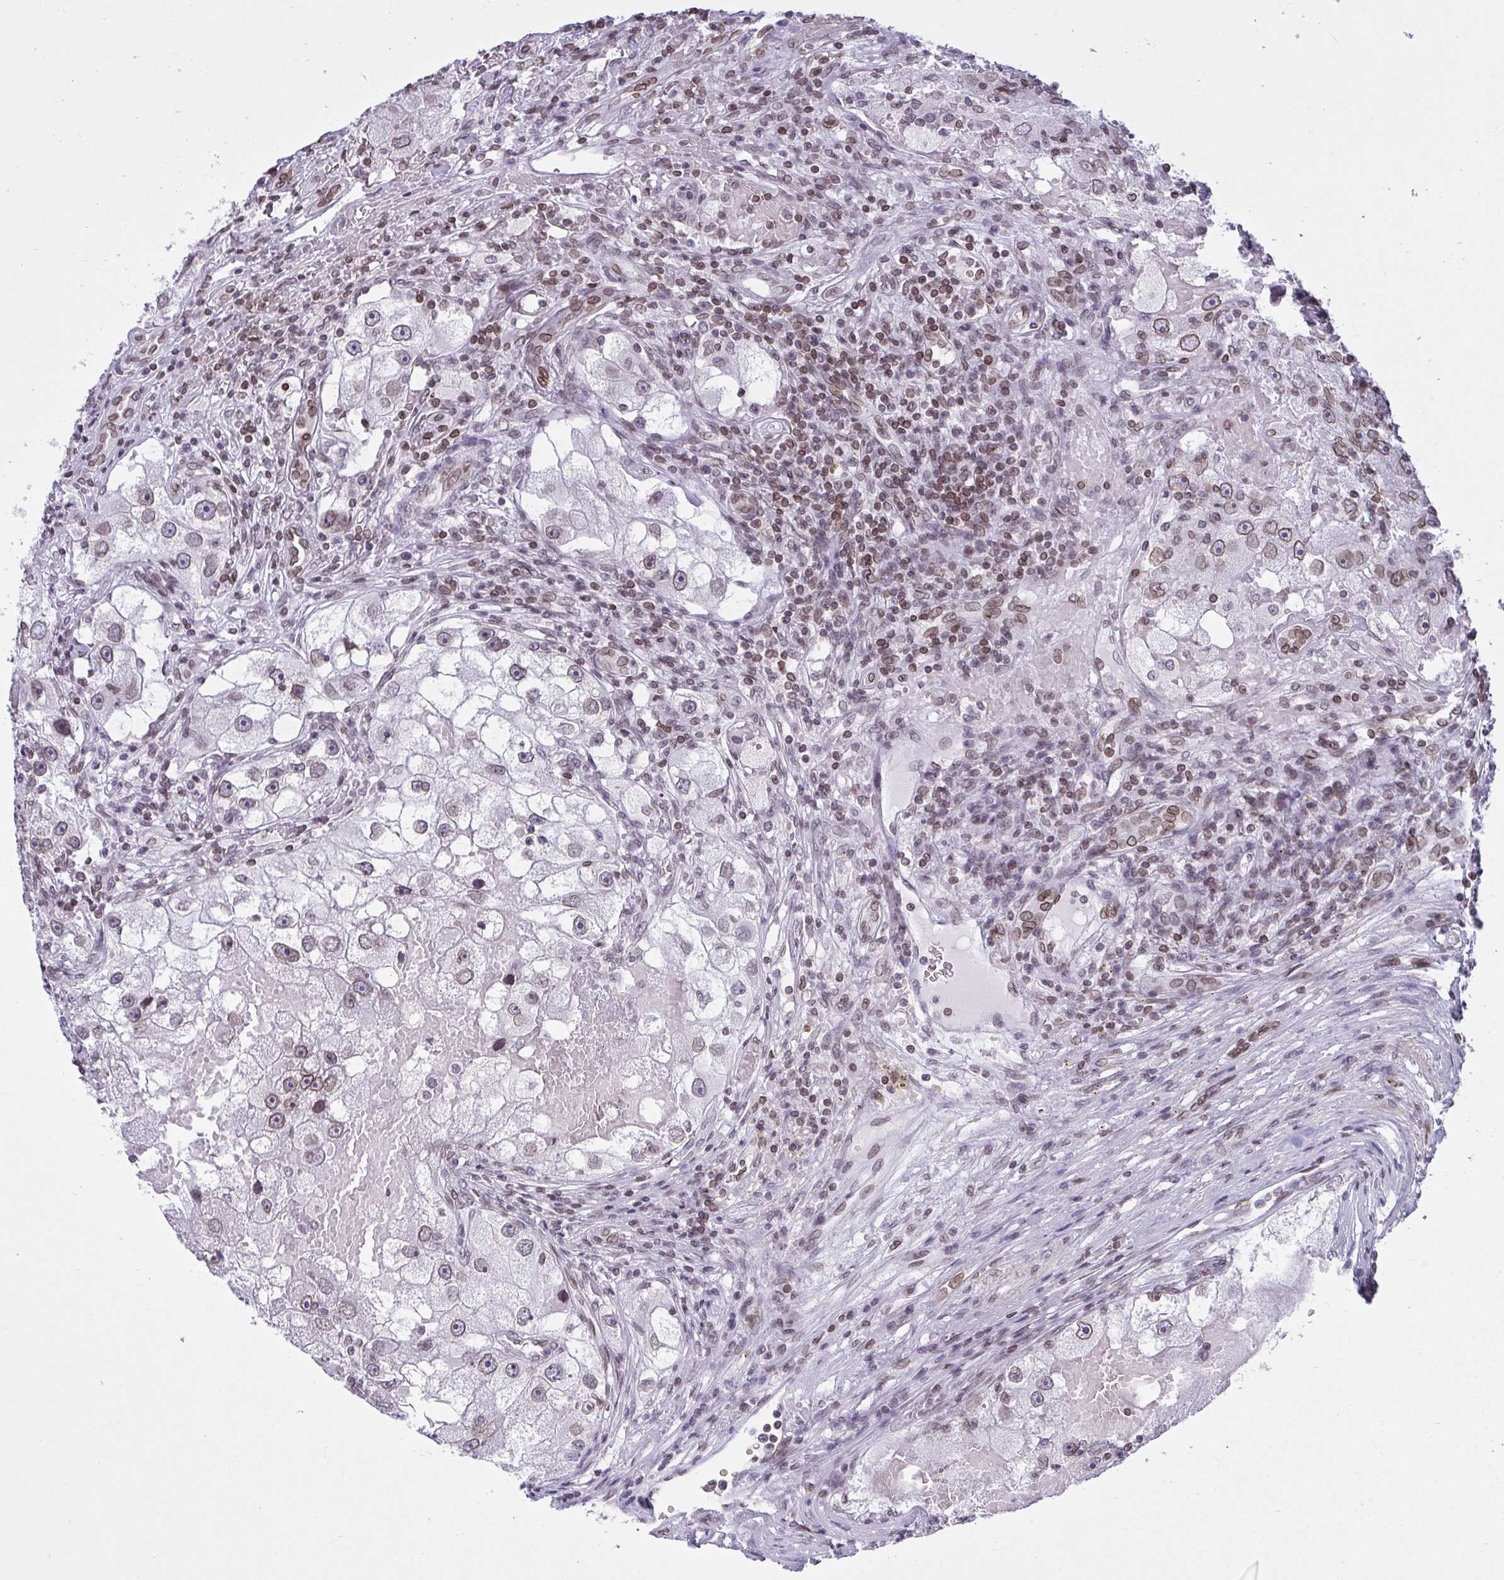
{"staining": {"intensity": "weak", "quantity": ">75%", "location": "cytoplasmic/membranous,nuclear"}, "tissue": "renal cancer", "cell_type": "Tumor cells", "image_type": "cancer", "snomed": [{"axis": "morphology", "description": "Adenocarcinoma, NOS"}, {"axis": "topography", "description": "Kidney"}], "caption": "The histopathology image displays staining of renal cancer (adenocarcinoma), revealing weak cytoplasmic/membranous and nuclear protein positivity (brown color) within tumor cells.", "gene": "LMNB2", "patient": {"sex": "male", "age": 63}}